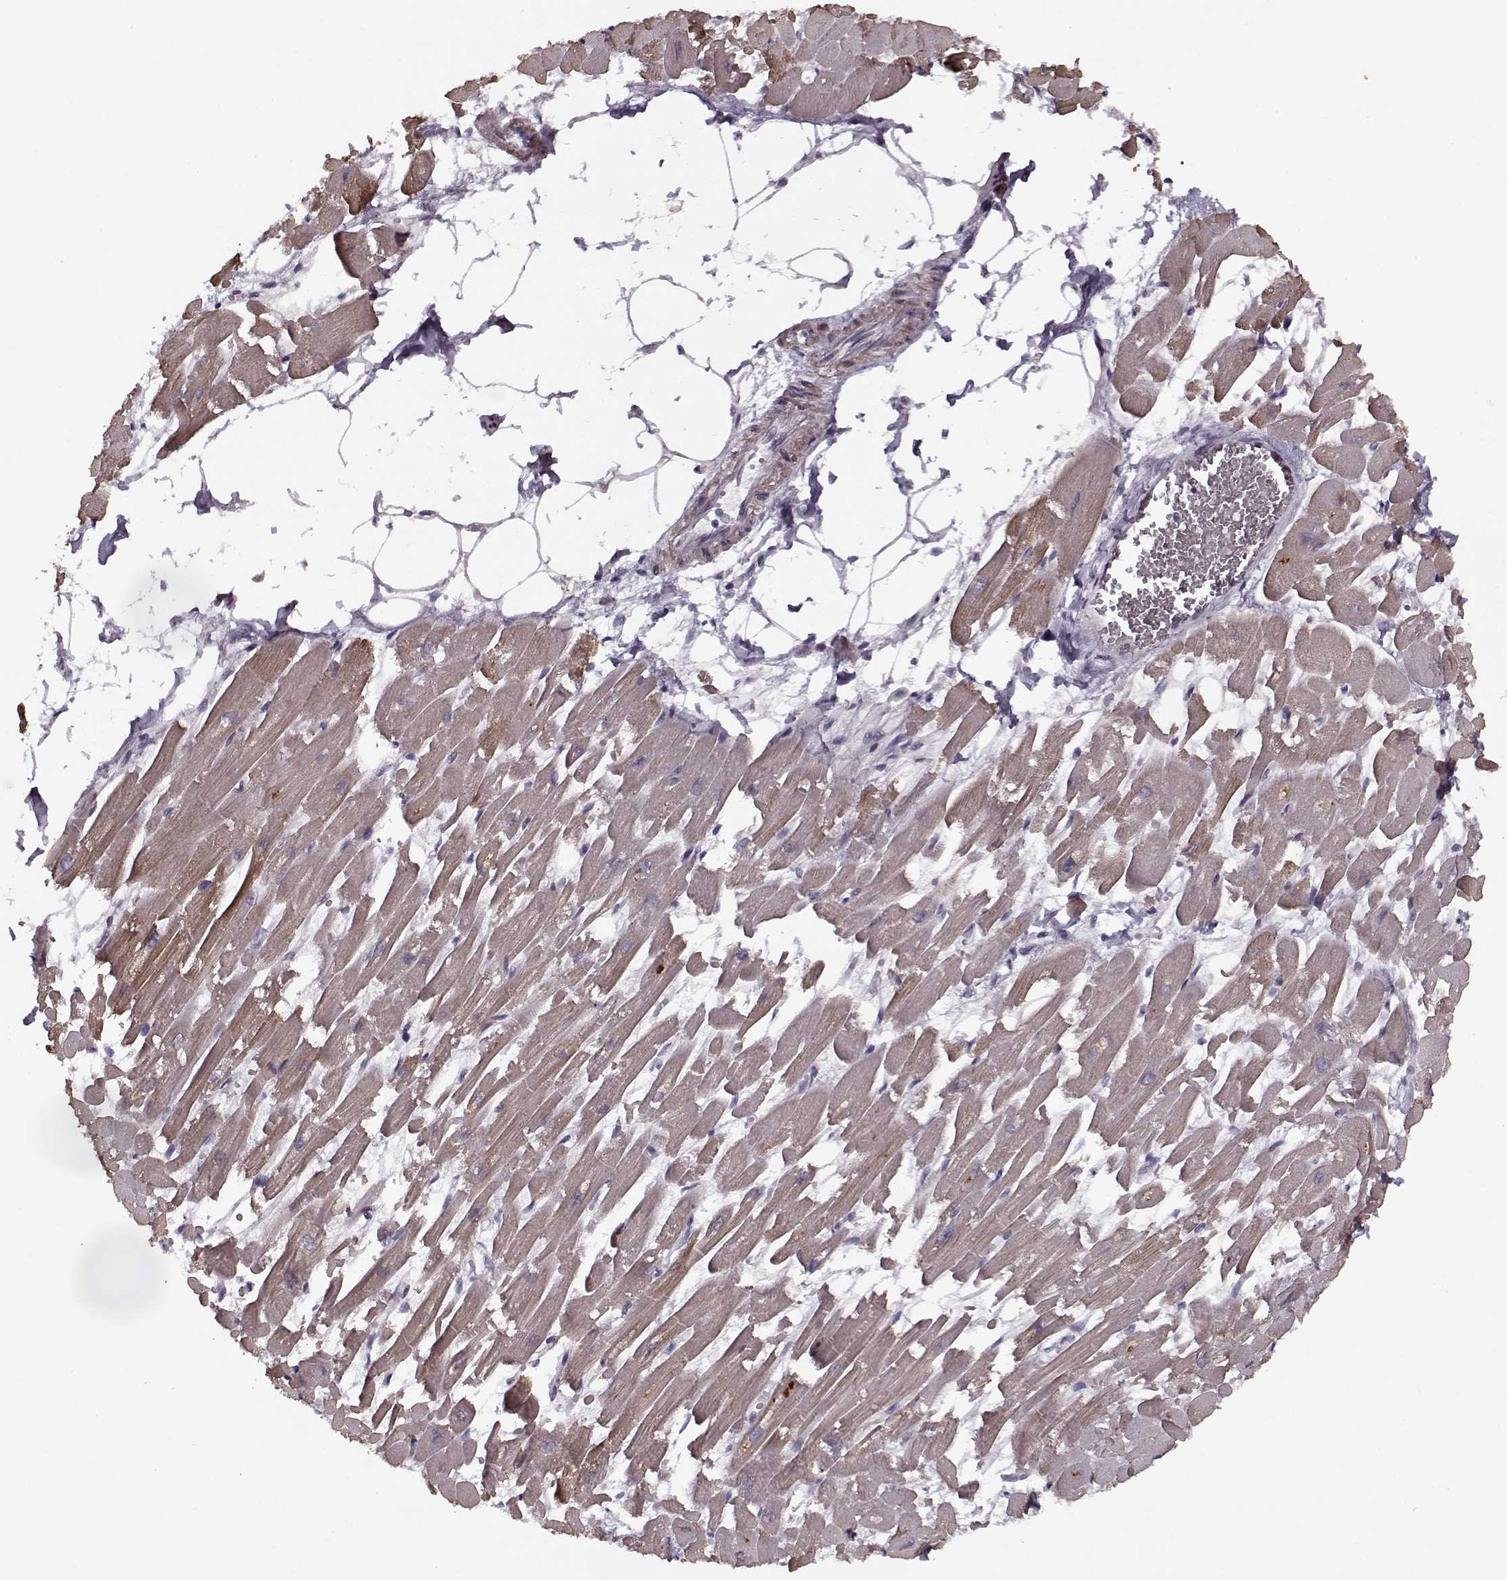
{"staining": {"intensity": "moderate", "quantity": "<25%", "location": "cytoplasmic/membranous"}, "tissue": "heart muscle", "cell_type": "Cardiomyocytes", "image_type": "normal", "snomed": [{"axis": "morphology", "description": "Normal tissue, NOS"}, {"axis": "topography", "description": "Heart"}], "caption": "Immunohistochemical staining of benign heart muscle reveals <25% levels of moderate cytoplasmic/membranous protein expression in about <25% of cardiomyocytes.", "gene": "KRT9", "patient": {"sex": "female", "age": 52}}